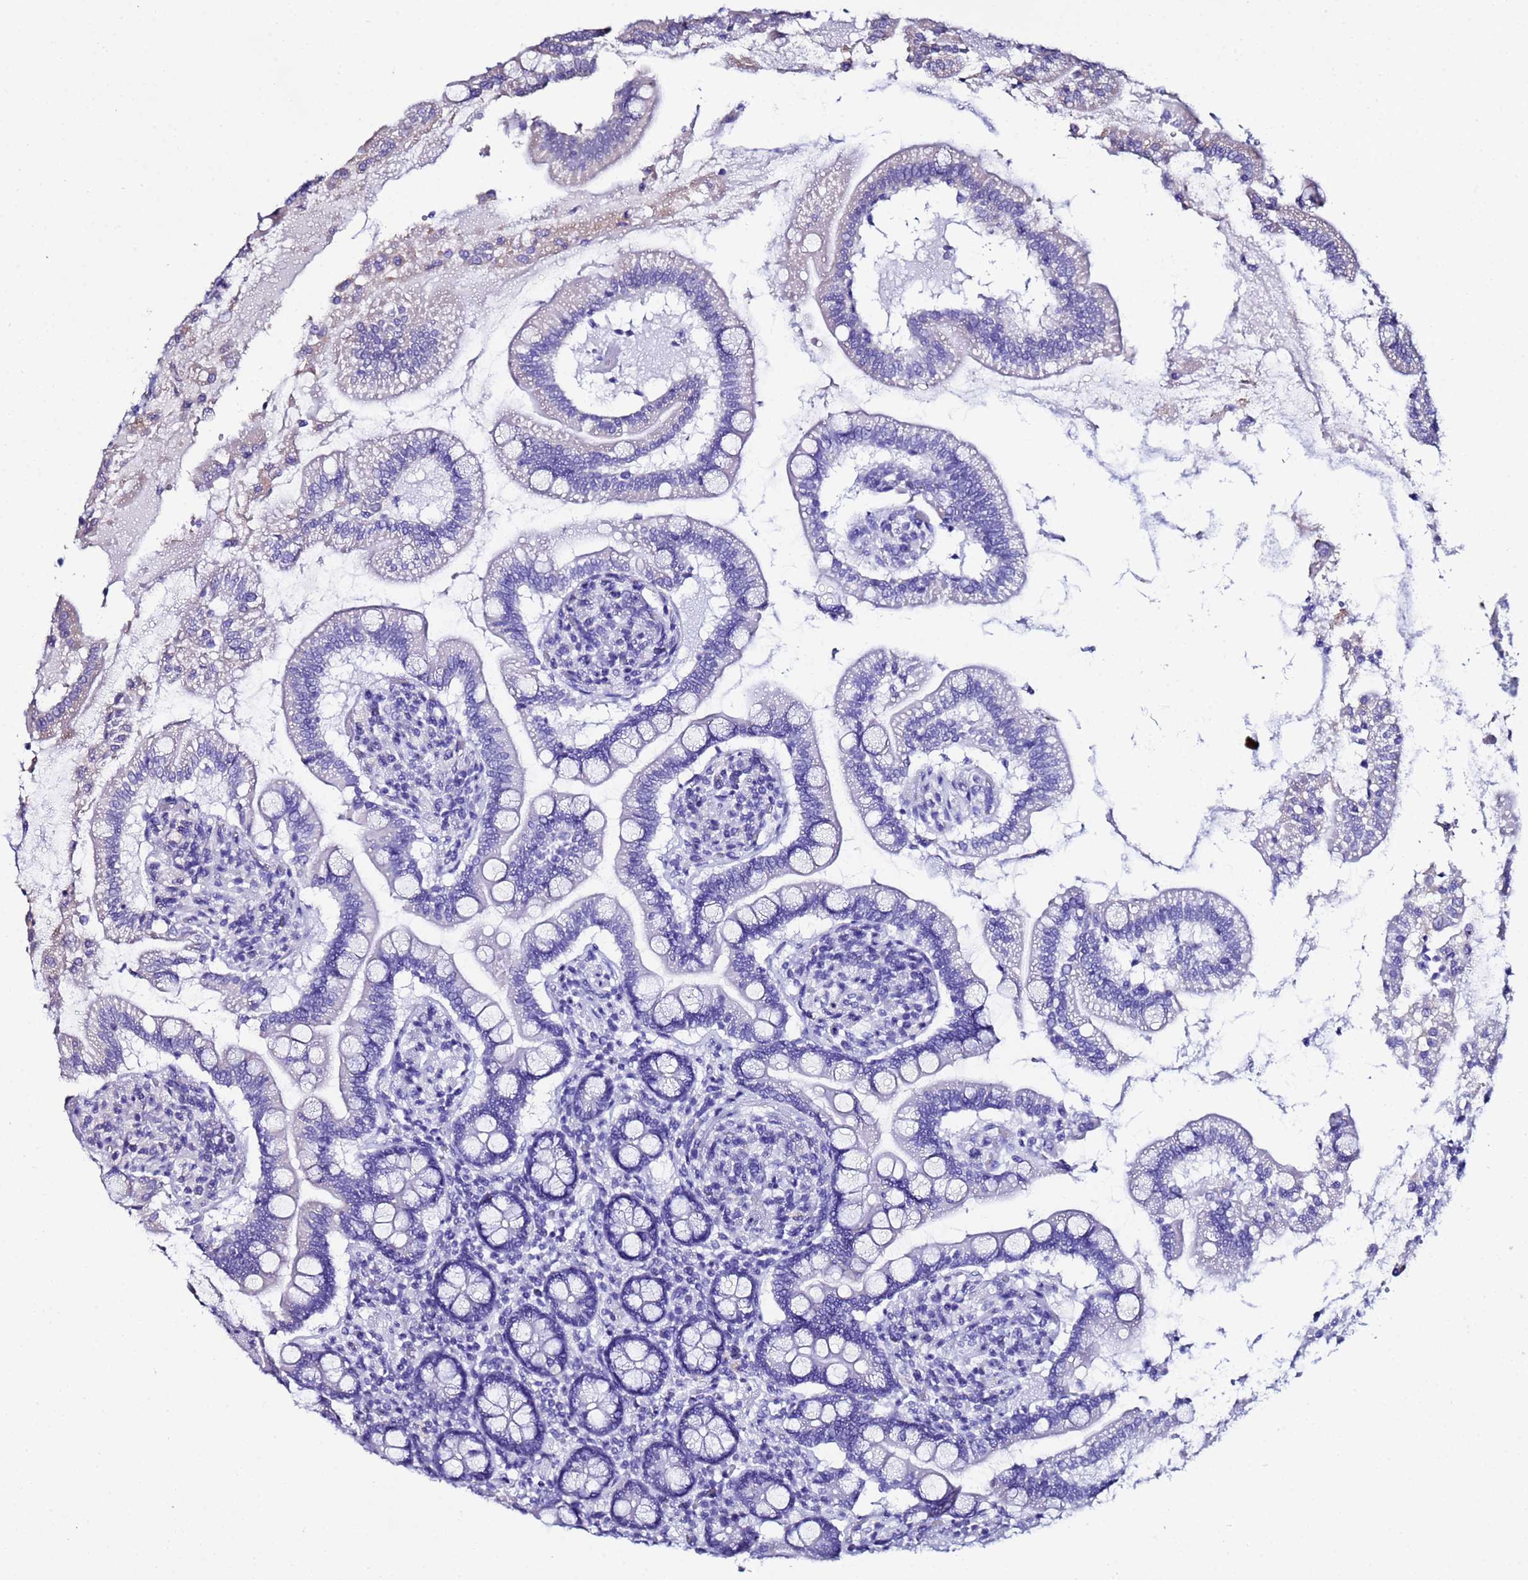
{"staining": {"intensity": "weak", "quantity": "<25%", "location": "cytoplasmic/membranous"}, "tissue": "small intestine", "cell_type": "Glandular cells", "image_type": "normal", "snomed": [{"axis": "morphology", "description": "Normal tissue, NOS"}, {"axis": "topography", "description": "Small intestine"}], "caption": "Immunohistochemistry of unremarkable small intestine shows no positivity in glandular cells.", "gene": "CLHC1", "patient": {"sex": "female", "age": 64}}